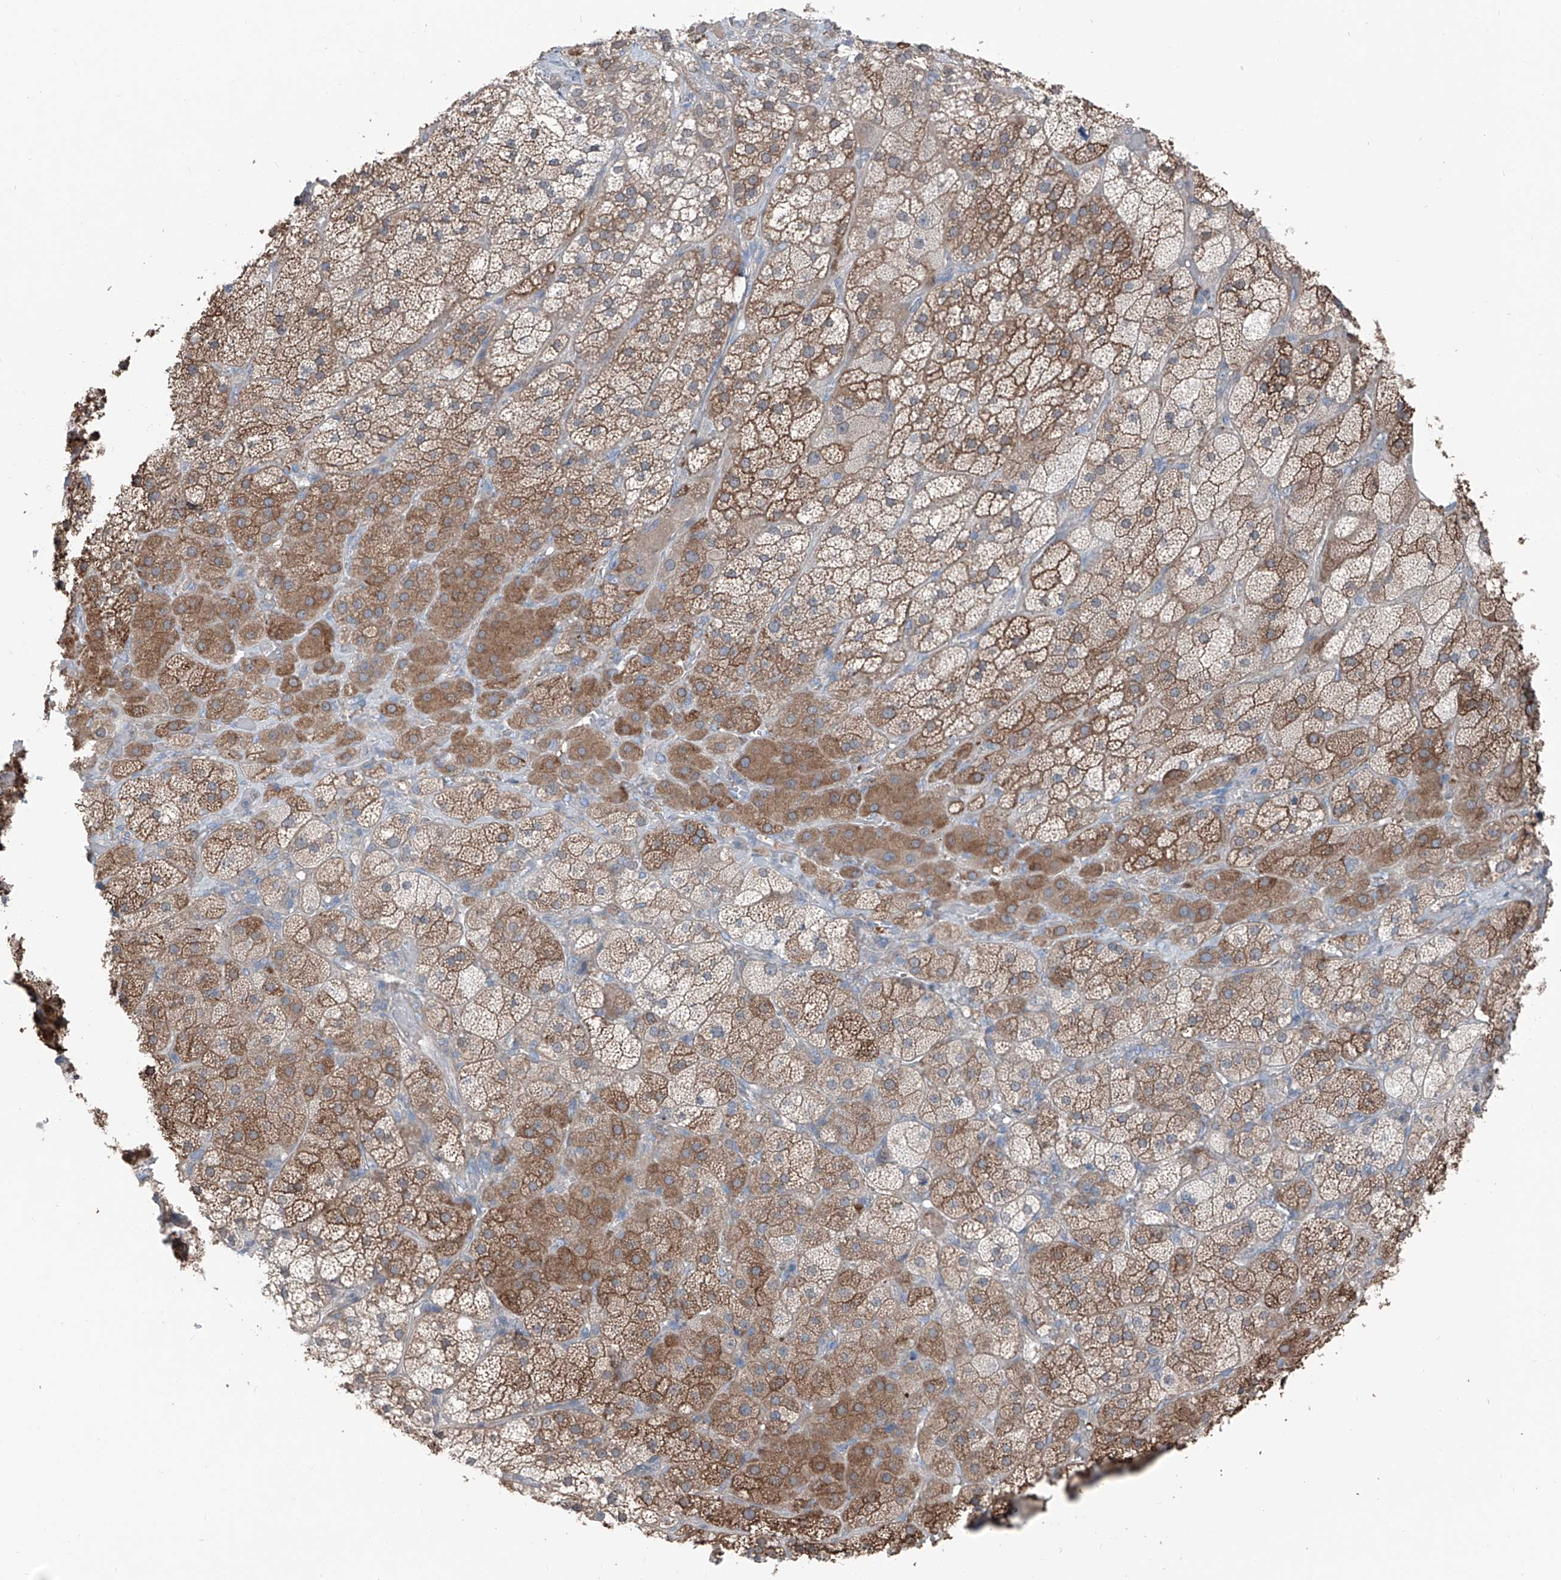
{"staining": {"intensity": "moderate", "quantity": ">75%", "location": "cytoplasmic/membranous"}, "tissue": "adrenal gland", "cell_type": "Glandular cells", "image_type": "normal", "snomed": [{"axis": "morphology", "description": "Normal tissue, NOS"}, {"axis": "topography", "description": "Adrenal gland"}], "caption": "Human adrenal gland stained with a brown dye reveals moderate cytoplasmic/membranous positive staining in about >75% of glandular cells.", "gene": "HSPB11", "patient": {"sex": "male", "age": 57}}